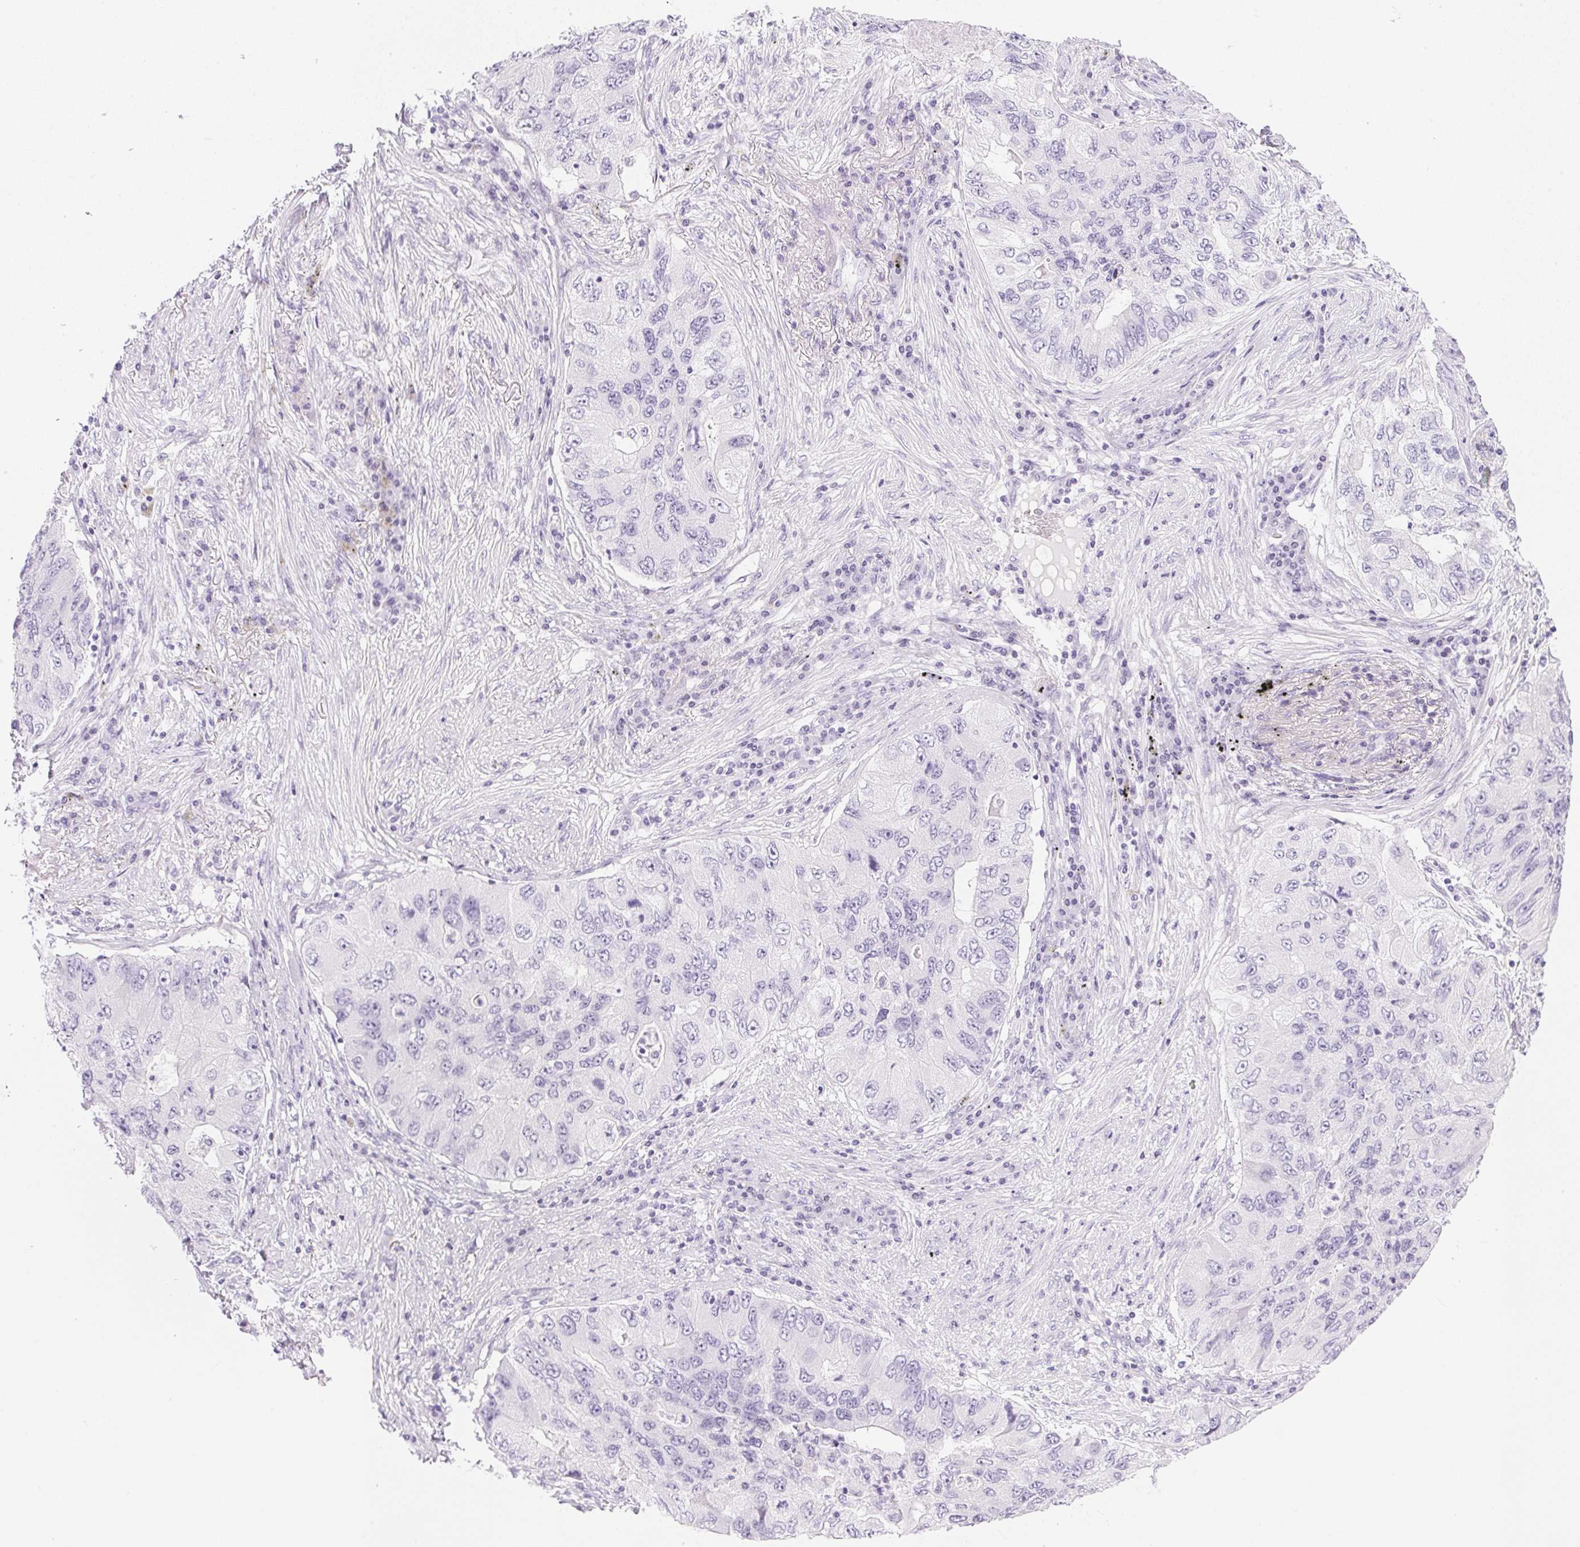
{"staining": {"intensity": "negative", "quantity": "none", "location": "none"}, "tissue": "lung cancer", "cell_type": "Tumor cells", "image_type": "cancer", "snomed": [{"axis": "morphology", "description": "Adenocarcinoma, NOS"}, {"axis": "morphology", "description": "Adenocarcinoma, metastatic, NOS"}, {"axis": "topography", "description": "Lymph node"}, {"axis": "topography", "description": "Lung"}], "caption": "A histopathology image of human lung metastatic adenocarcinoma is negative for staining in tumor cells.", "gene": "CPB1", "patient": {"sex": "female", "age": 54}}